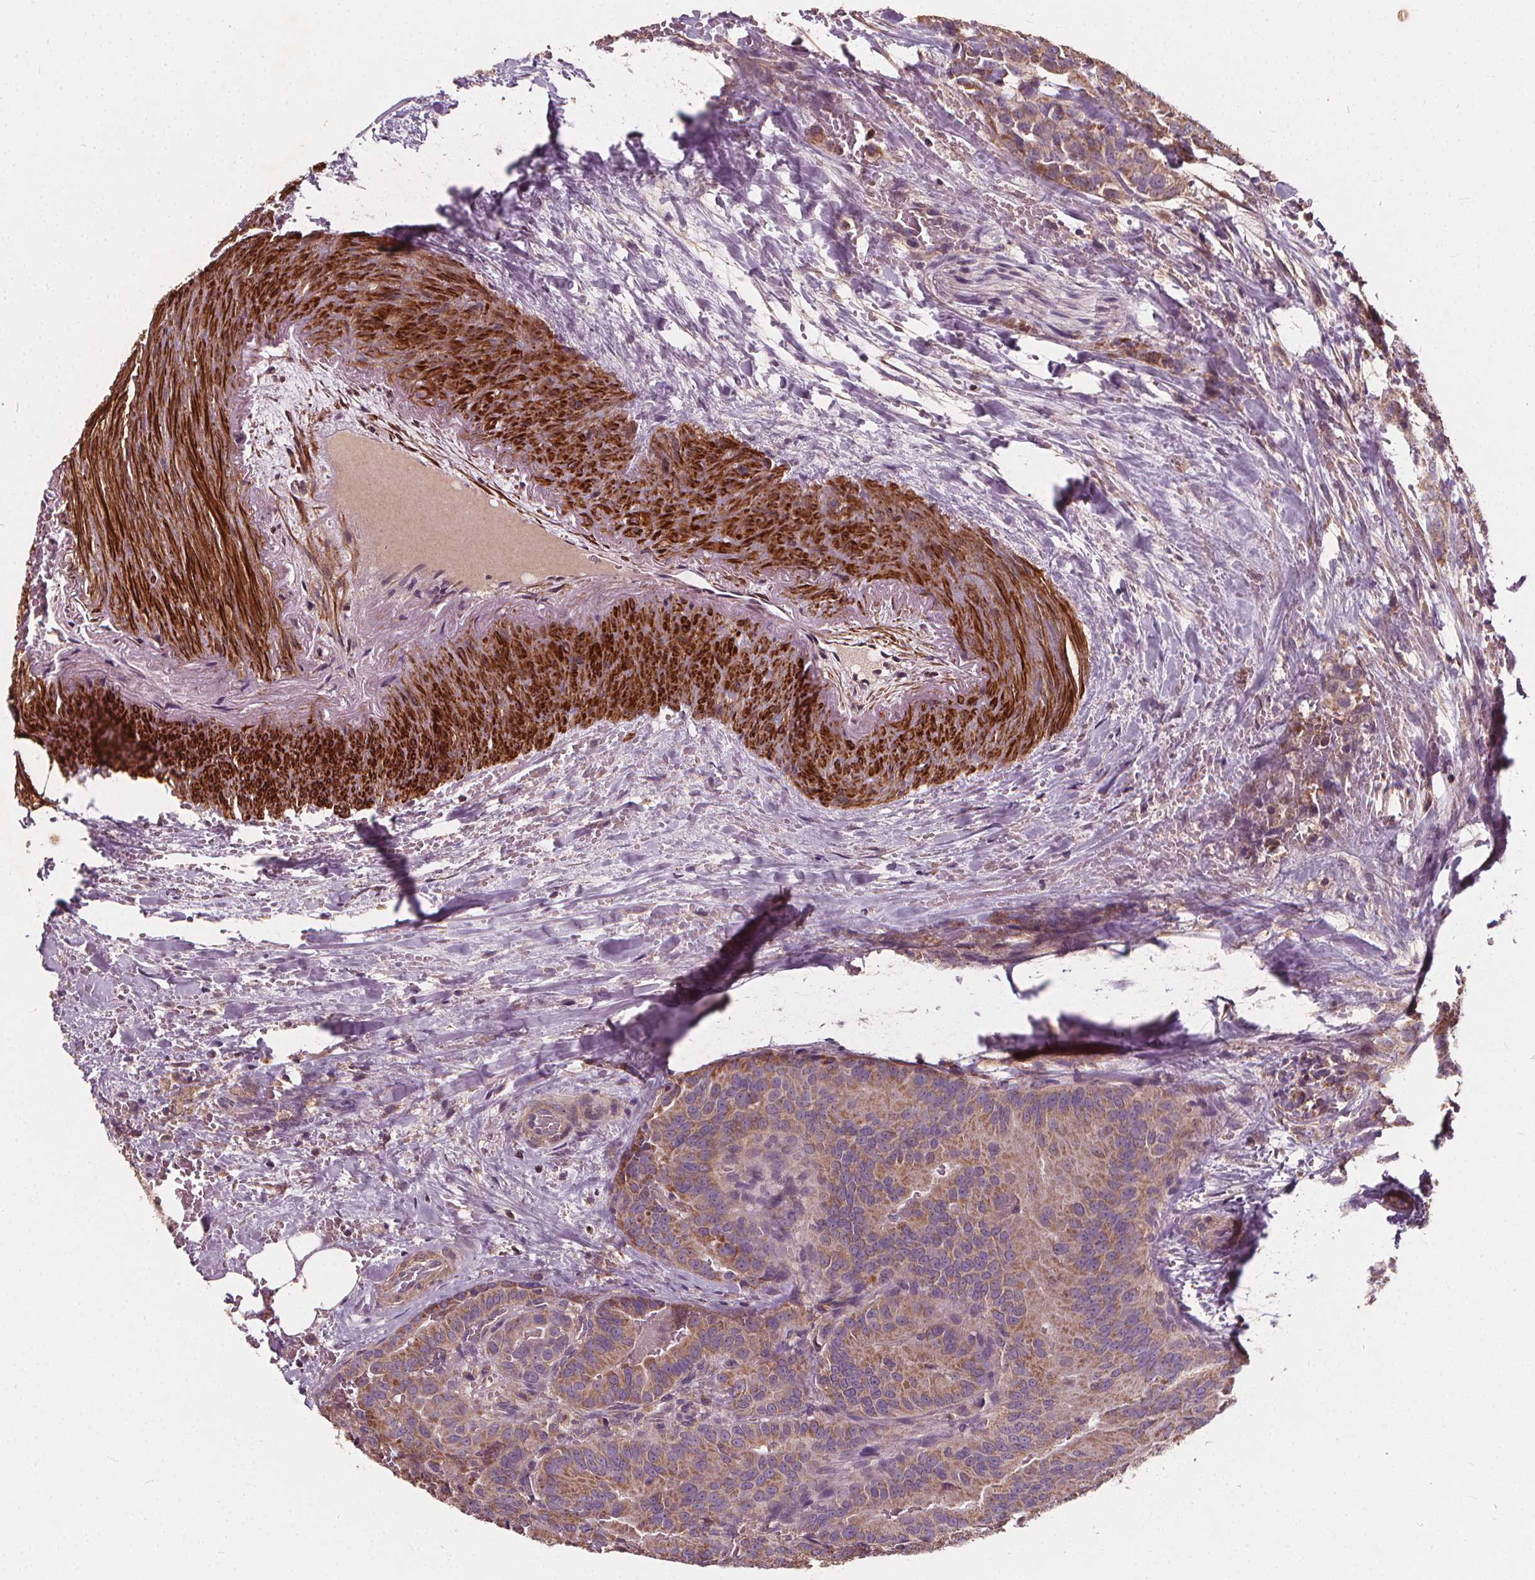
{"staining": {"intensity": "moderate", "quantity": ">75%", "location": "cytoplasmic/membranous"}, "tissue": "thyroid cancer", "cell_type": "Tumor cells", "image_type": "cancer", "snomed": [{"axis": "morphology", "description": "Papillary adenocarcinoma, NOS"}, {"axis": "topography", "description": "Thyroid gland"}], "caption": "Brown immunohistochemical staining in human thyroid cancer (papillary adenocarcinoma) reveals moderate cytoplasmic/membranous expression in approximately >75% of tumor cells.", "gene": "ORAI2", "patient": {"sex": "male", "age": 61}}